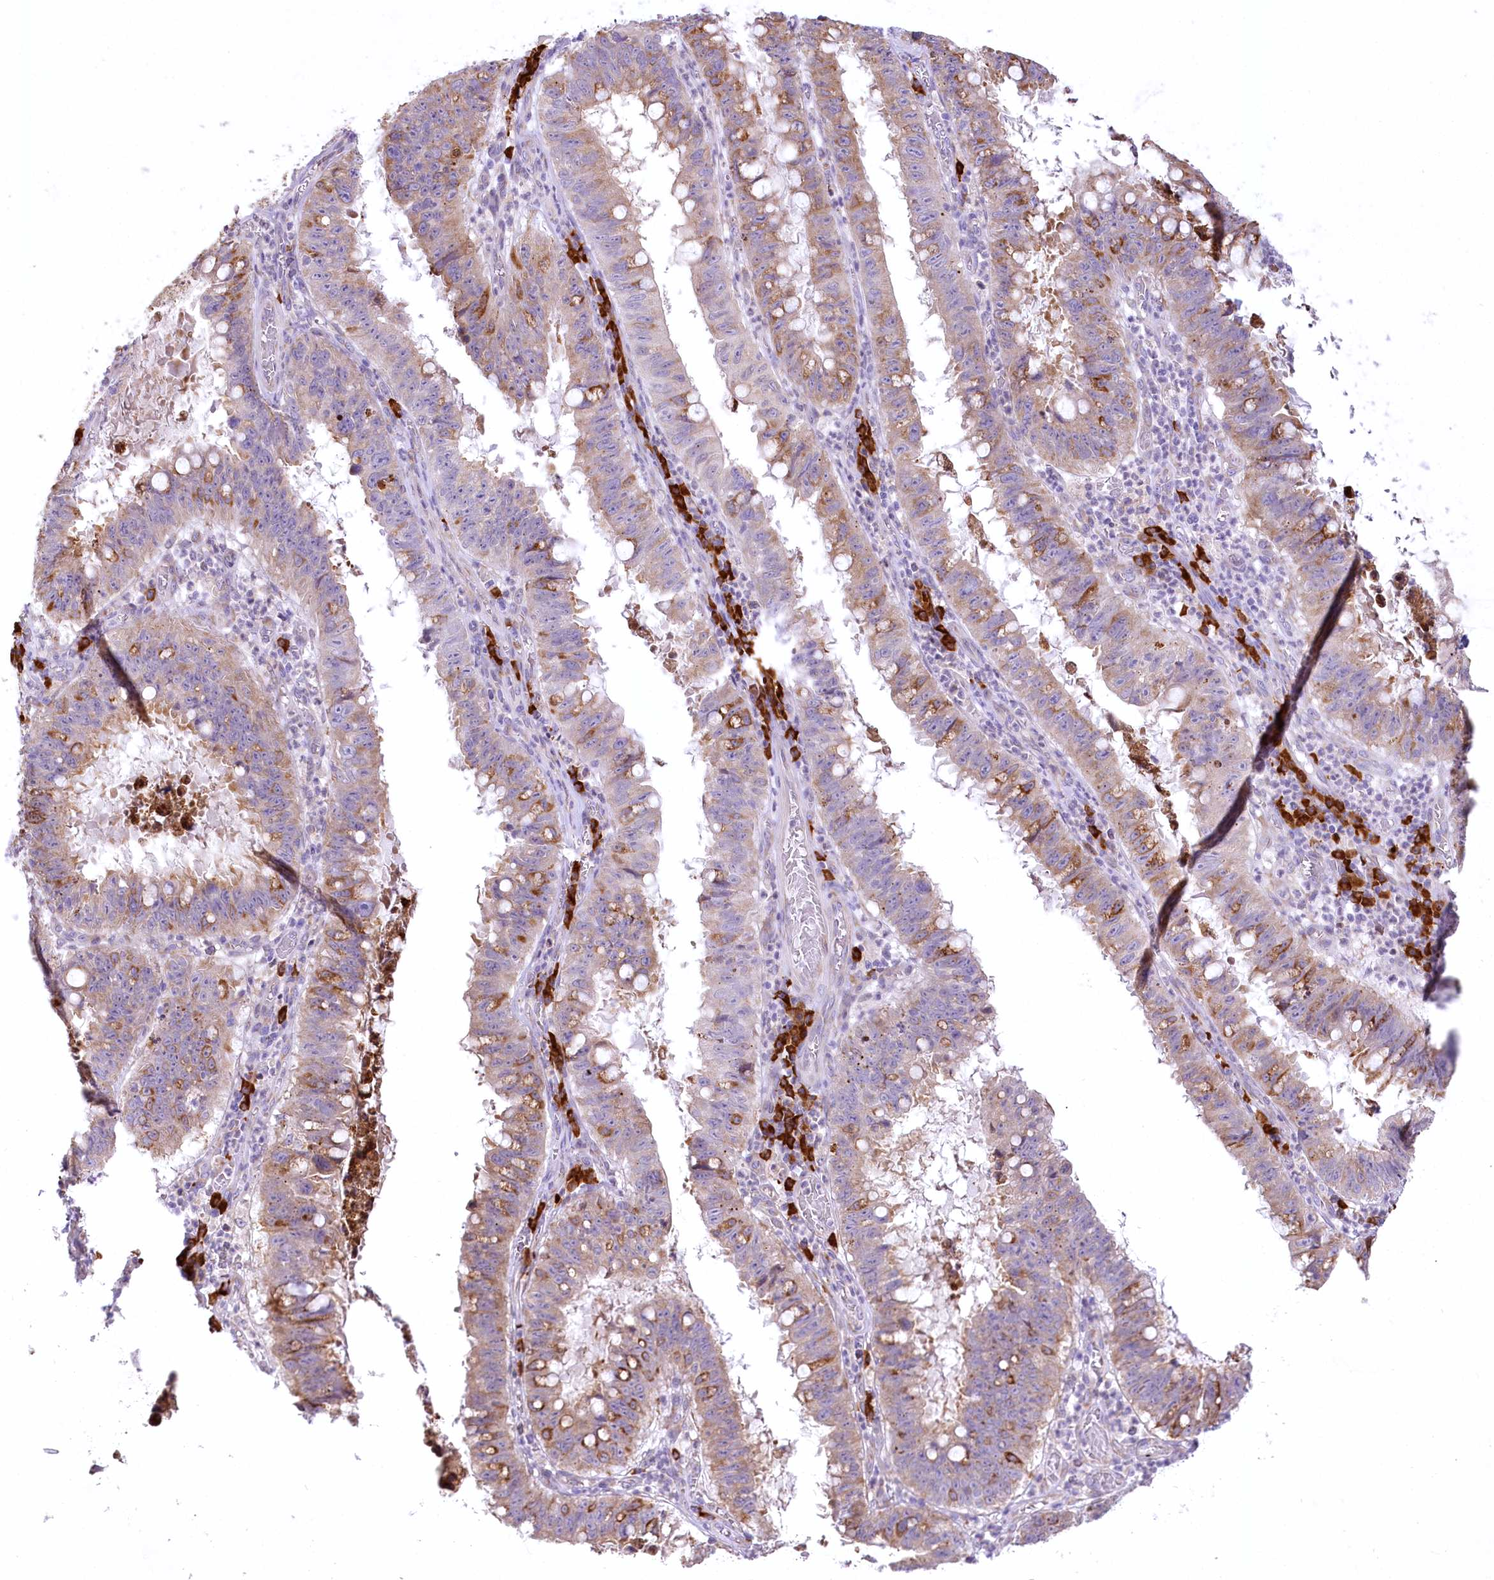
{"staining": {"intensity": "weak", "quantity": ">75%", "location": "cytoplasmic/membranous"}, "tissue": "stomach cancer", "cell_type": "Tumor cells", "image_type": "cancer", "snomed": [{"axis": "morphology", "description": "Adenocarcinoma, NOS"}, {"axis": "topography", "description": "Stomach"}], "caption": "A brown stain highlights weak cytoplasmic/membranous positivity of a protein in human stomach cancer (adenocarcinoma) tumor cells.", "gene": "NCKAP5", "patient": {"sex": "male", "age": 59}}